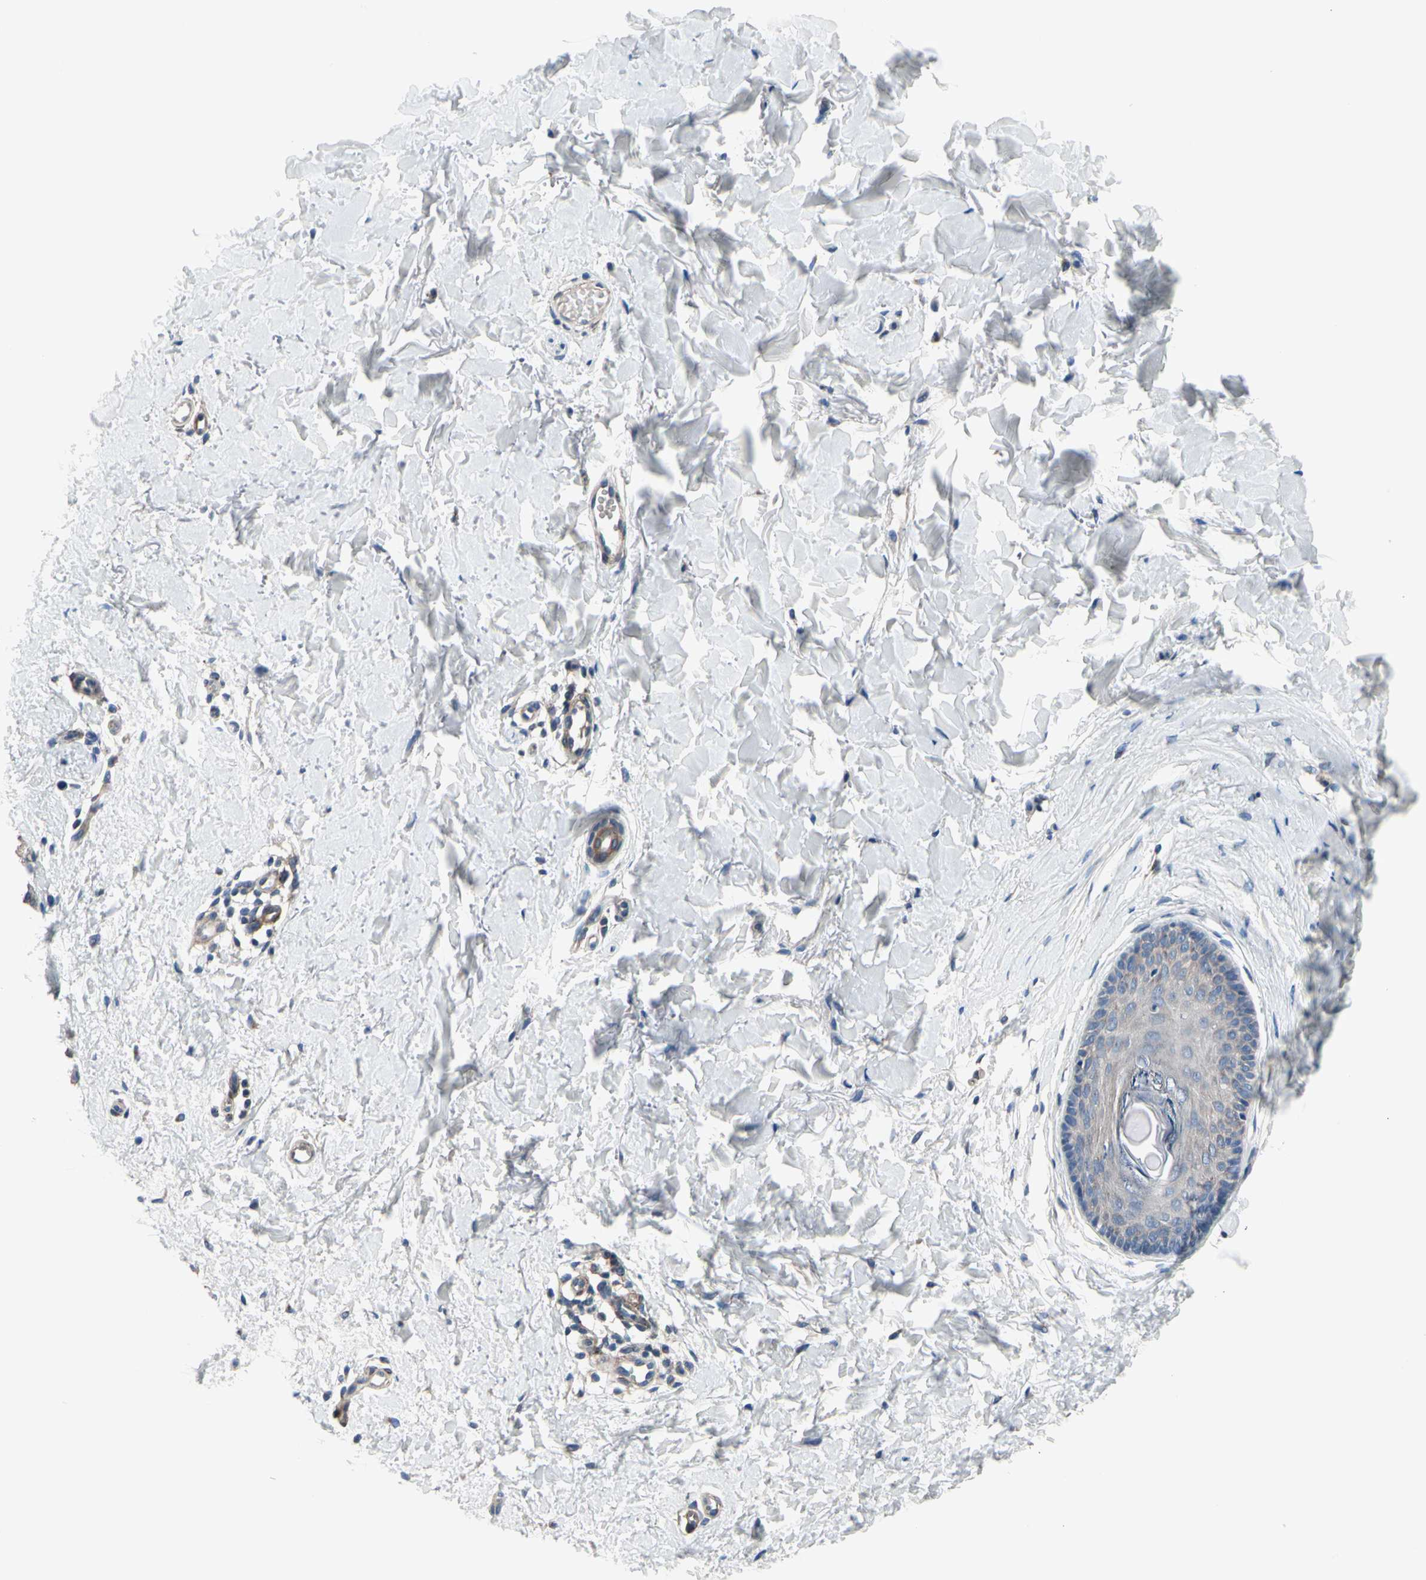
{"staining": {"intensity": "weak", "quantity": ">75%", "location": "cytoplasmic/membranous"}, "tissue": "skin", "cell_type": "Fibroblasts", "image_type": "normal", "snomed": [{"axis": "morphology", "description": "Normal tissue, NOS"}, {"axis": "topography", "description": "Skin"}], "caption": "A low amount of weak cytoplasmic/membranous positivity is seen in approximately >75% of fibroblasts in normal skin.", "gene": "PRKAR2B", "patient": {"sex": "female", "age": 56}}